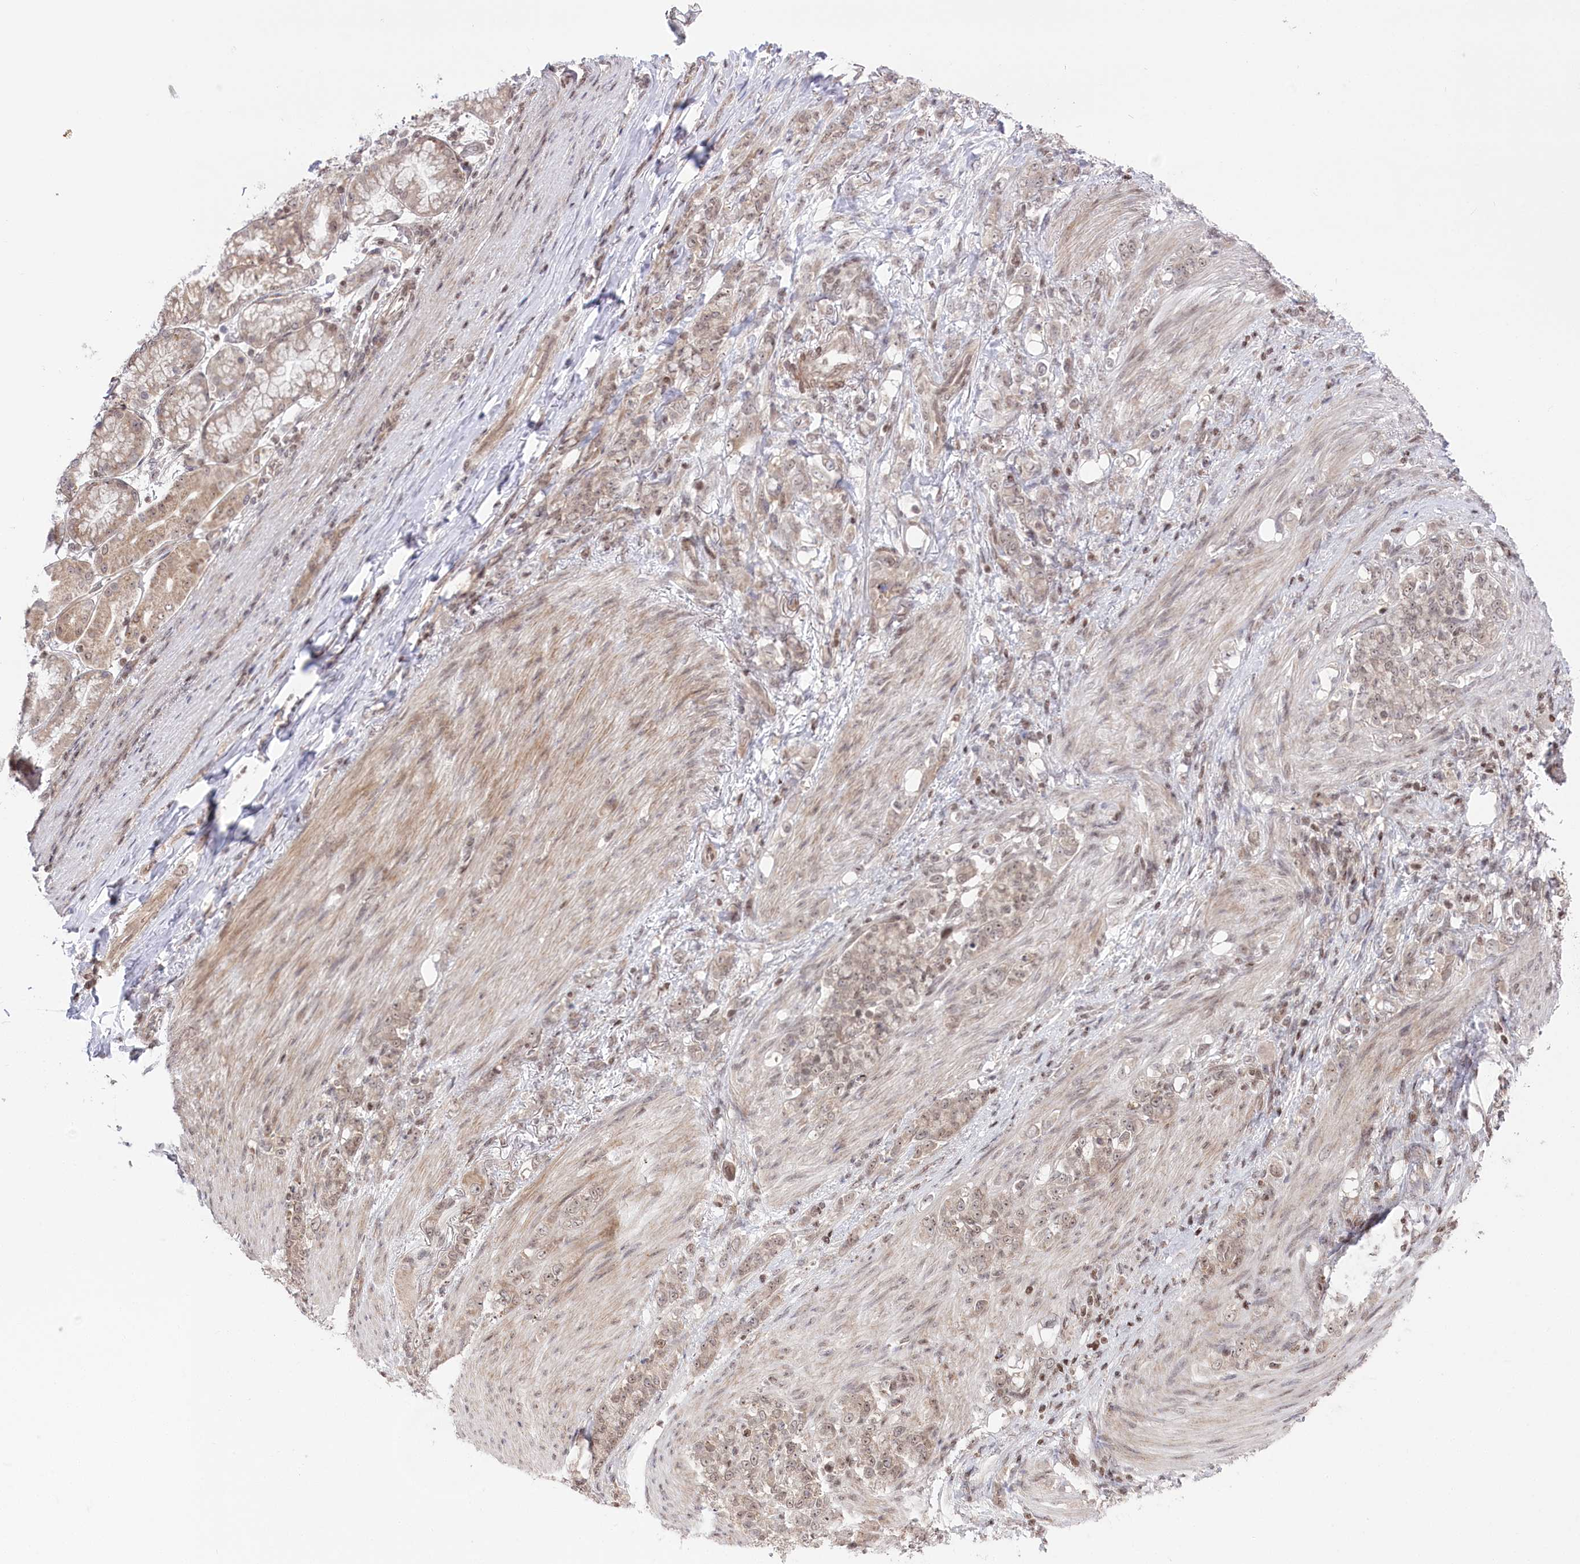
{"staining": {"intensity": "weak", "quantity": "25%-75%", "location": "nuclear"}, "tissue": "stomach cancer", "cell_type": "Tumor cells", "image_type": "cancer", "snomed": [{"axis": "morphology", "description": "Adenocarcinoma, NOS"}, {"axis": "topography", "description": "Stomach"}], "caption": "Immunohistochemistry histopathology image of neoplastic tissue: adenocarcinoma (stomach) stained using immunohistochemistry (IHC) exhibits low levels of weak protein expression localized specifically in the nuclear of tumor cells, appearing as a nuclear brown color.", "gene": "CGGBP1", "patient": {"sex": "female", "age": 79}}